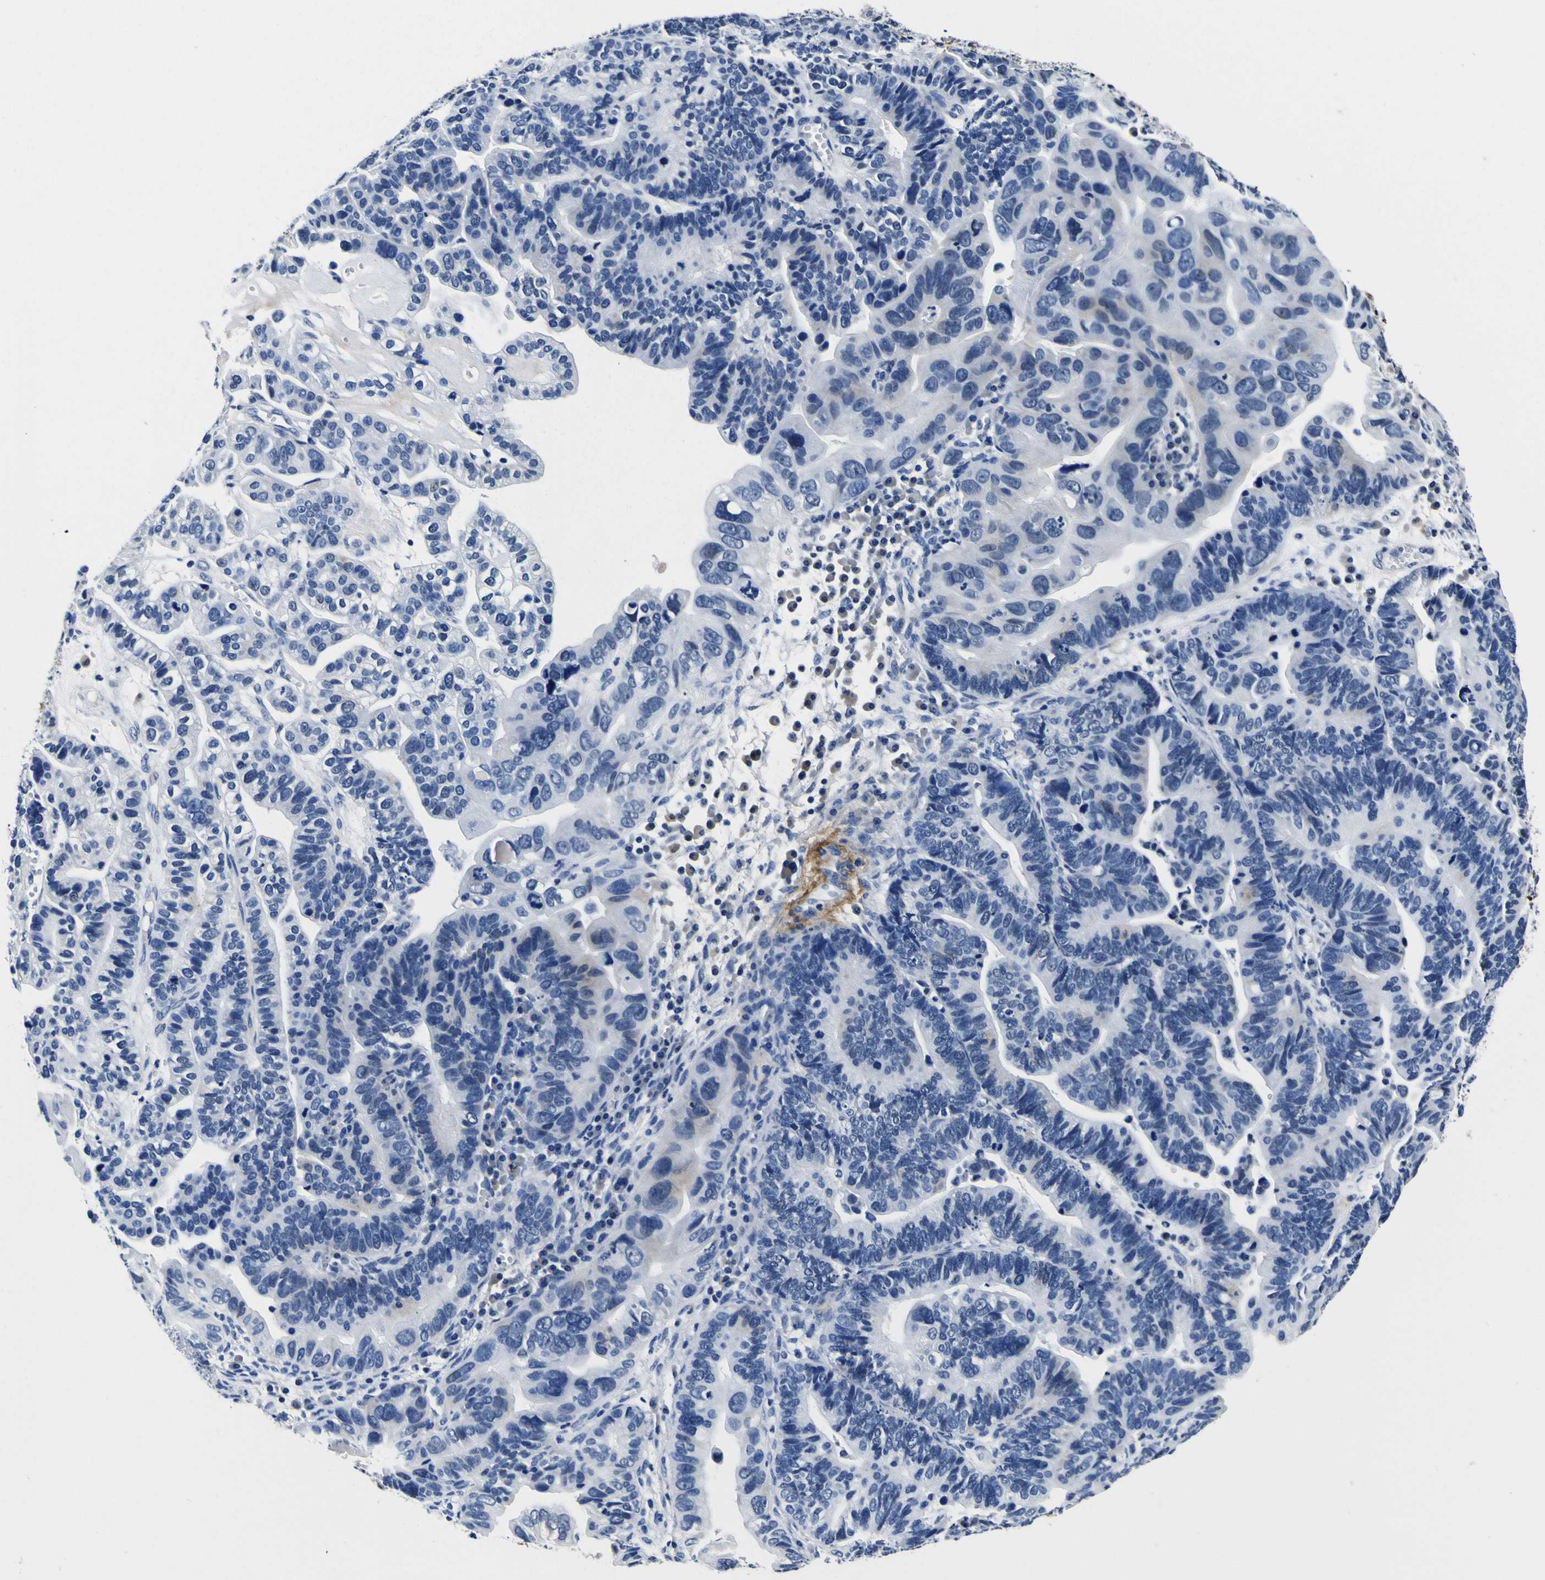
{"staining": {"intensity": "negative", "quantity": "none", "location": "none"}, "tissue": "ovarian cancer", "cell_type": "Tumor cells", "image_type": "cancer", "snomed": [{"axis": "morphology", "description": "Cystadenocarcinoma, serous, NOS"}, {"axis": "topography", "description": "Ovary"}], "caption": "Immunohistochemical staining of human ovarian serous cystadenocarcinoma exhibits no significant positivity in tumor cells.", "gene": "POSTN", "patient": {"sex": "female", "age": 56}}